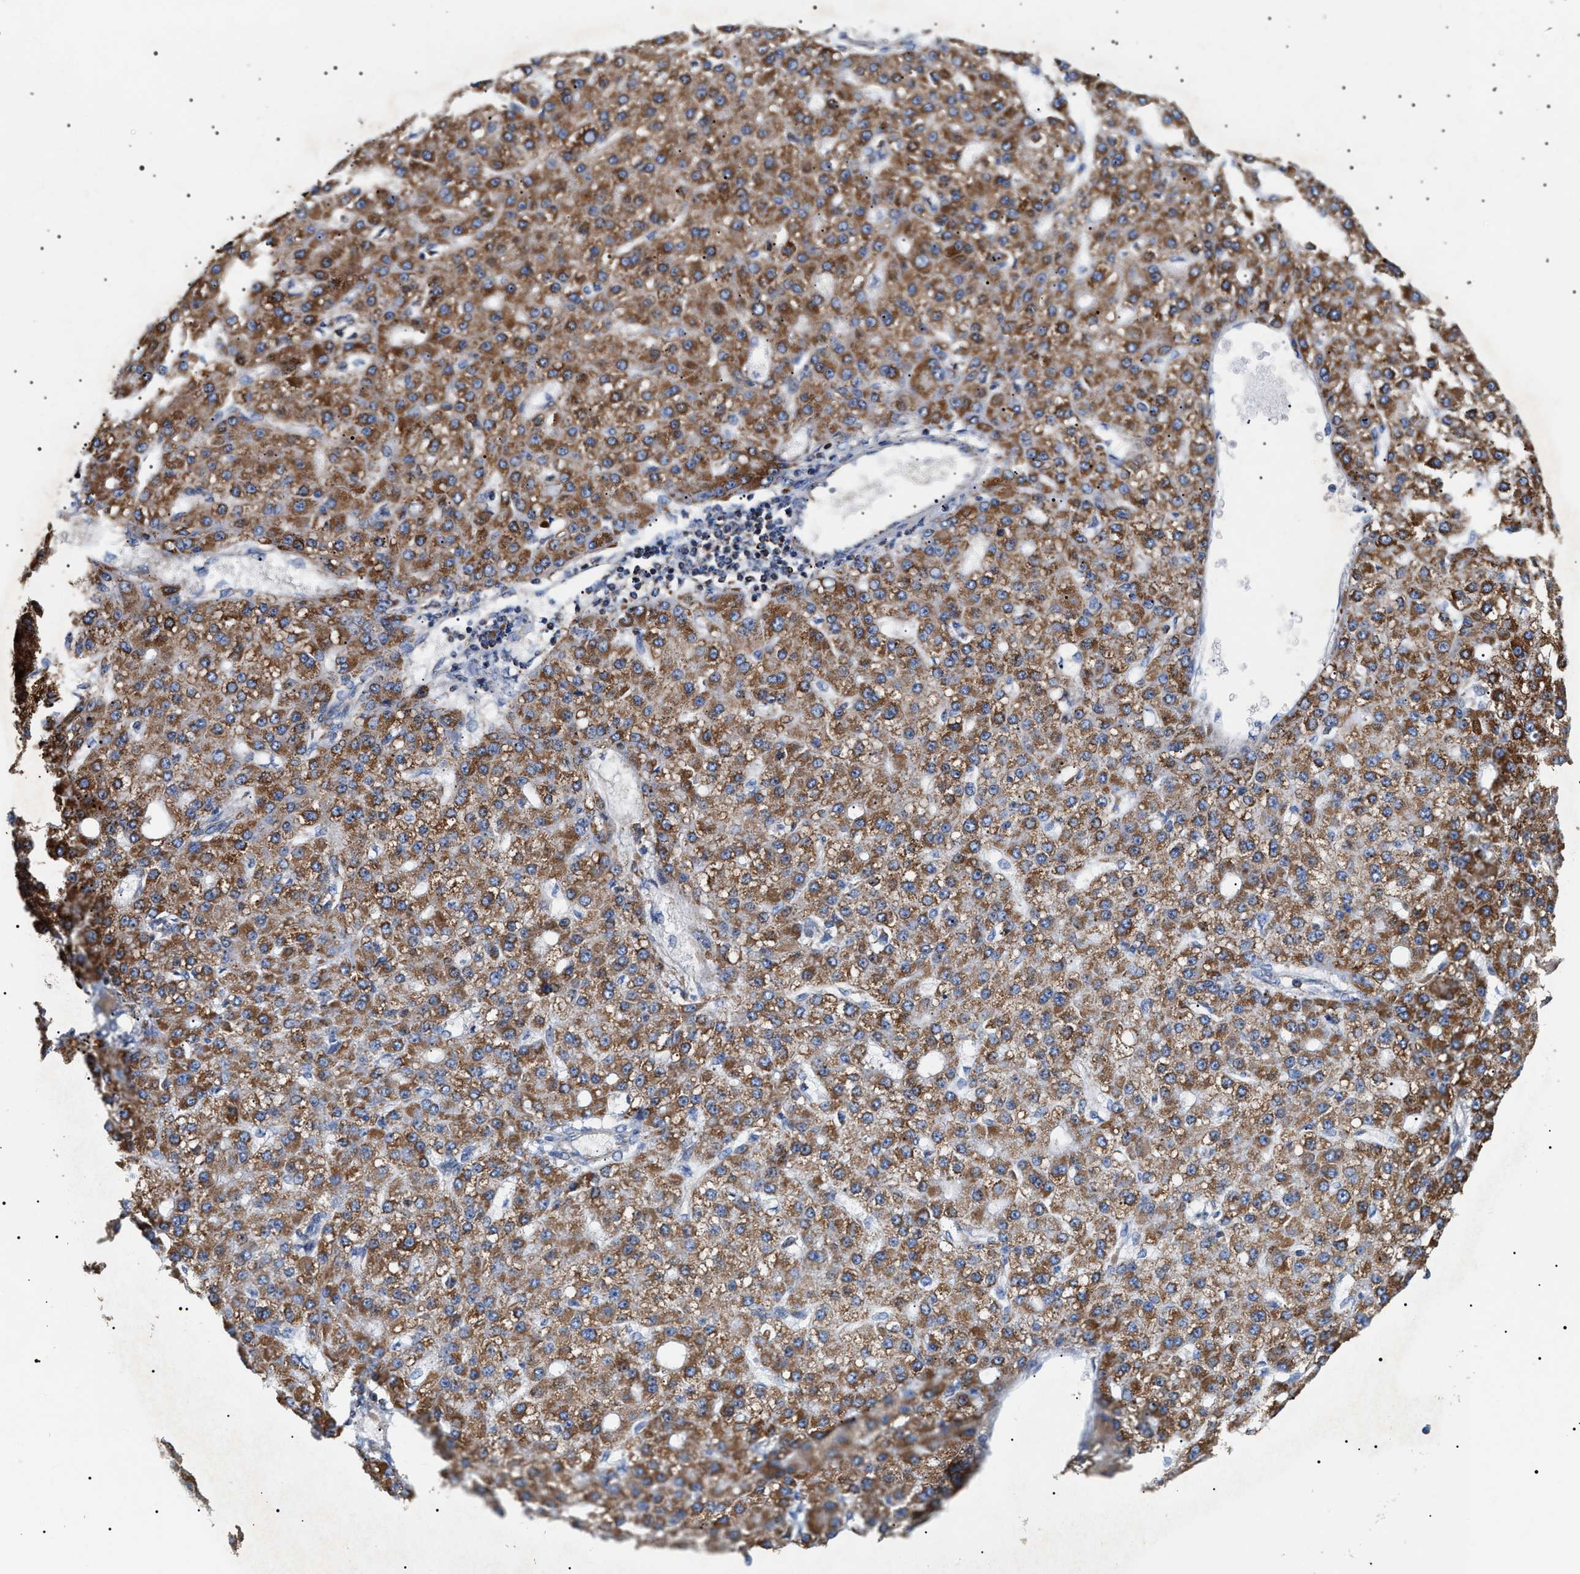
{"staining": {"intensity": "moderate", "quantity": ">75%", "location": "cytoplasmic/membranous"}, "tissue": "liver cancer", "cell_type": "Tumor cells", "image_type": "cancer", "snomed": [{"axis": "morphology", "description": "Carcinoma, Hepatocellular, NOS"}, {"axis": "topography", "description": "Liver"}], "caption": "Immunohistochemical staining of human liver cancer displays medium levels of moderate cytoplasmic/membranous positivity in approximately >75% of tumor cells.", "gene": "OXSM", "patient": {"sex": "male", "age": 67}}